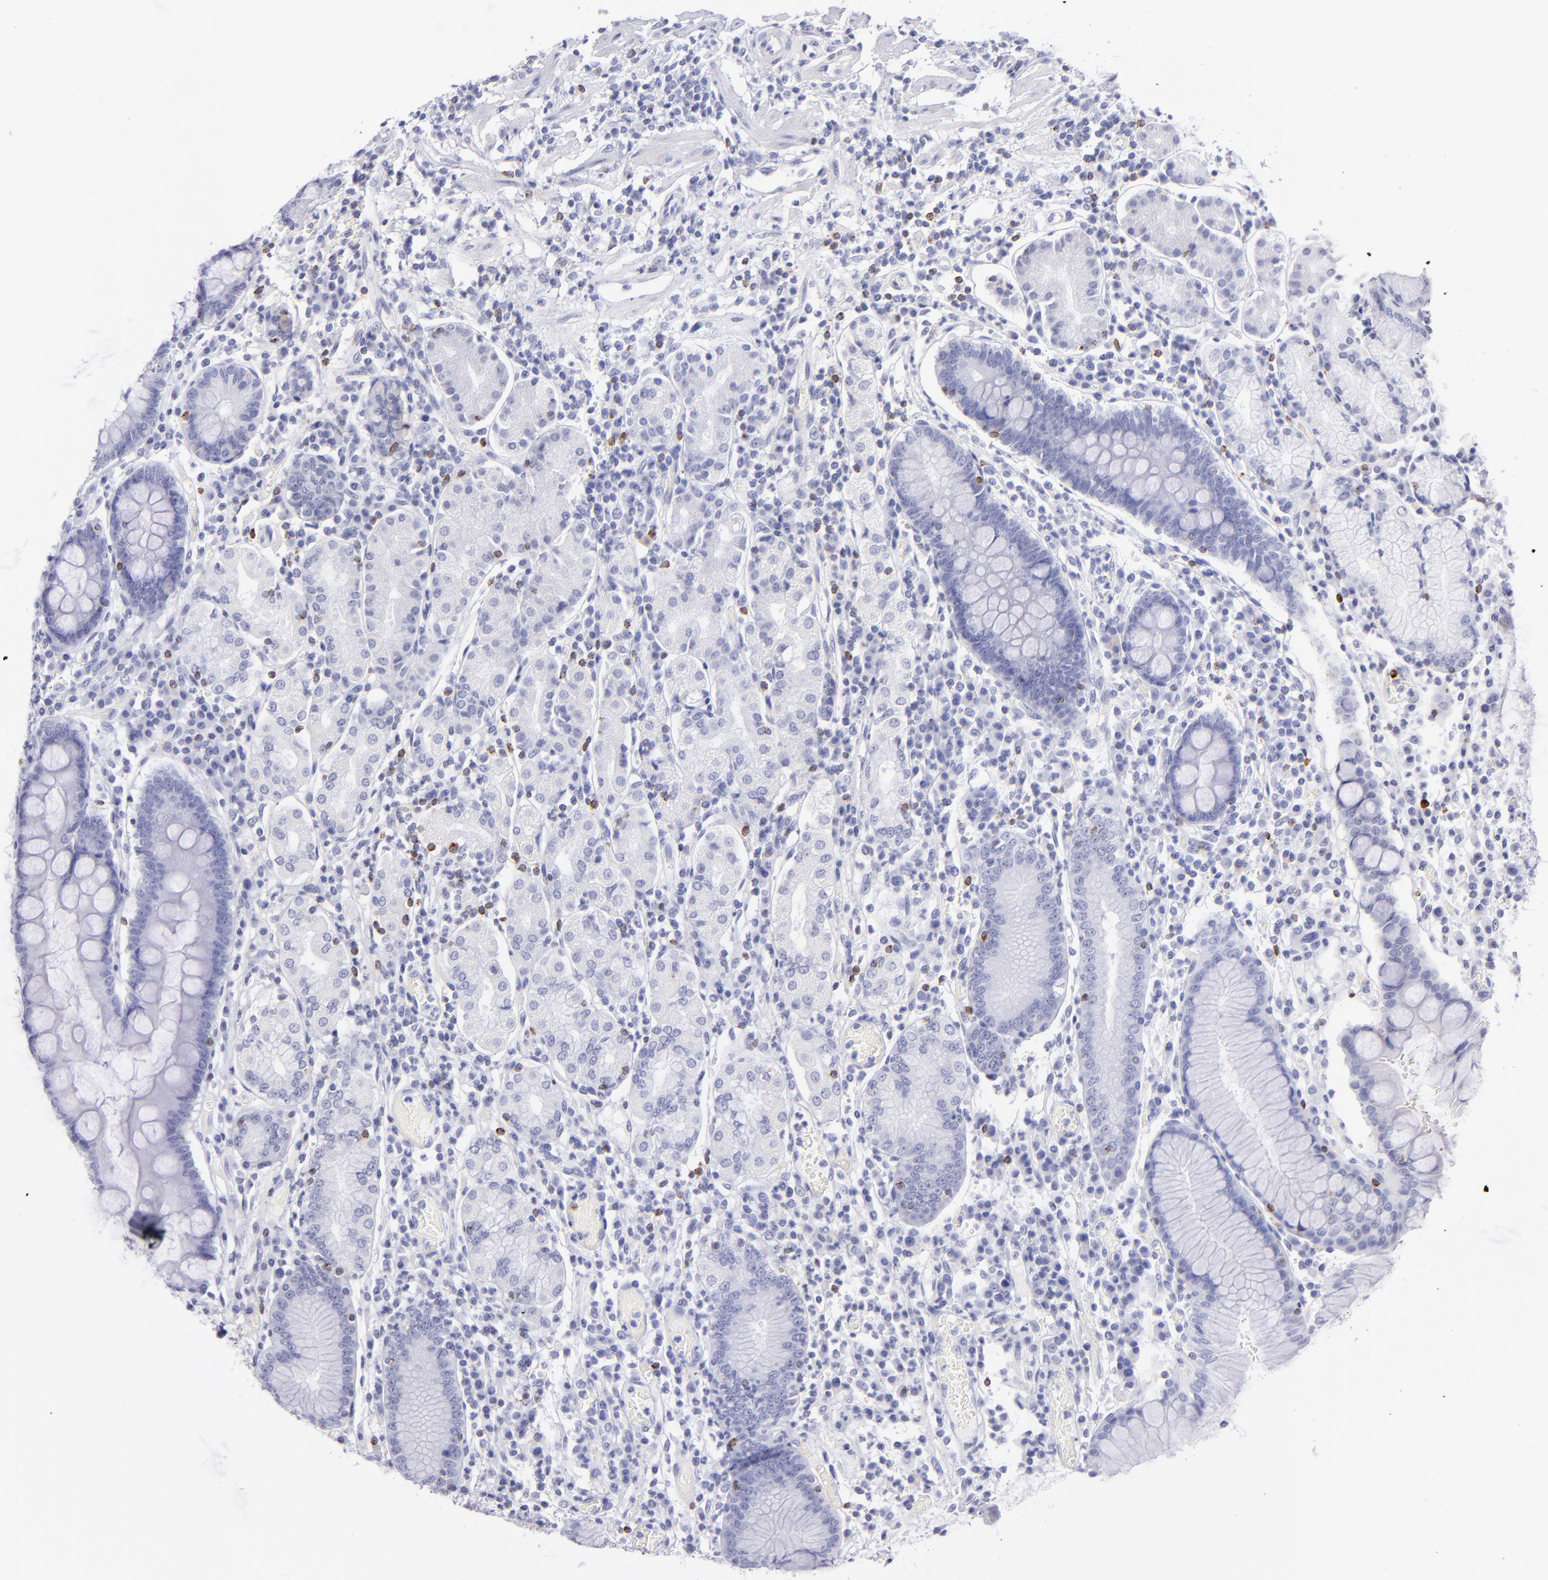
{"staining": {"intensity": "negative", "quantity": "none", "location": "none"}, "tissue": "stomach", "cell_type": "Glandular cells", "image_type": "normal", "snomed": [{"axis": "morphology", "description": "Normal tissue, NOS"}, {"axis": "topography", "description": "Stomach, lower"}], "caption": "Immunohistochemical staining of unremarkable stomach demonstrates no significant positivity in glandular cells.", "gene": "PRF1", "patient": {"sex": "female", "age": 73}}